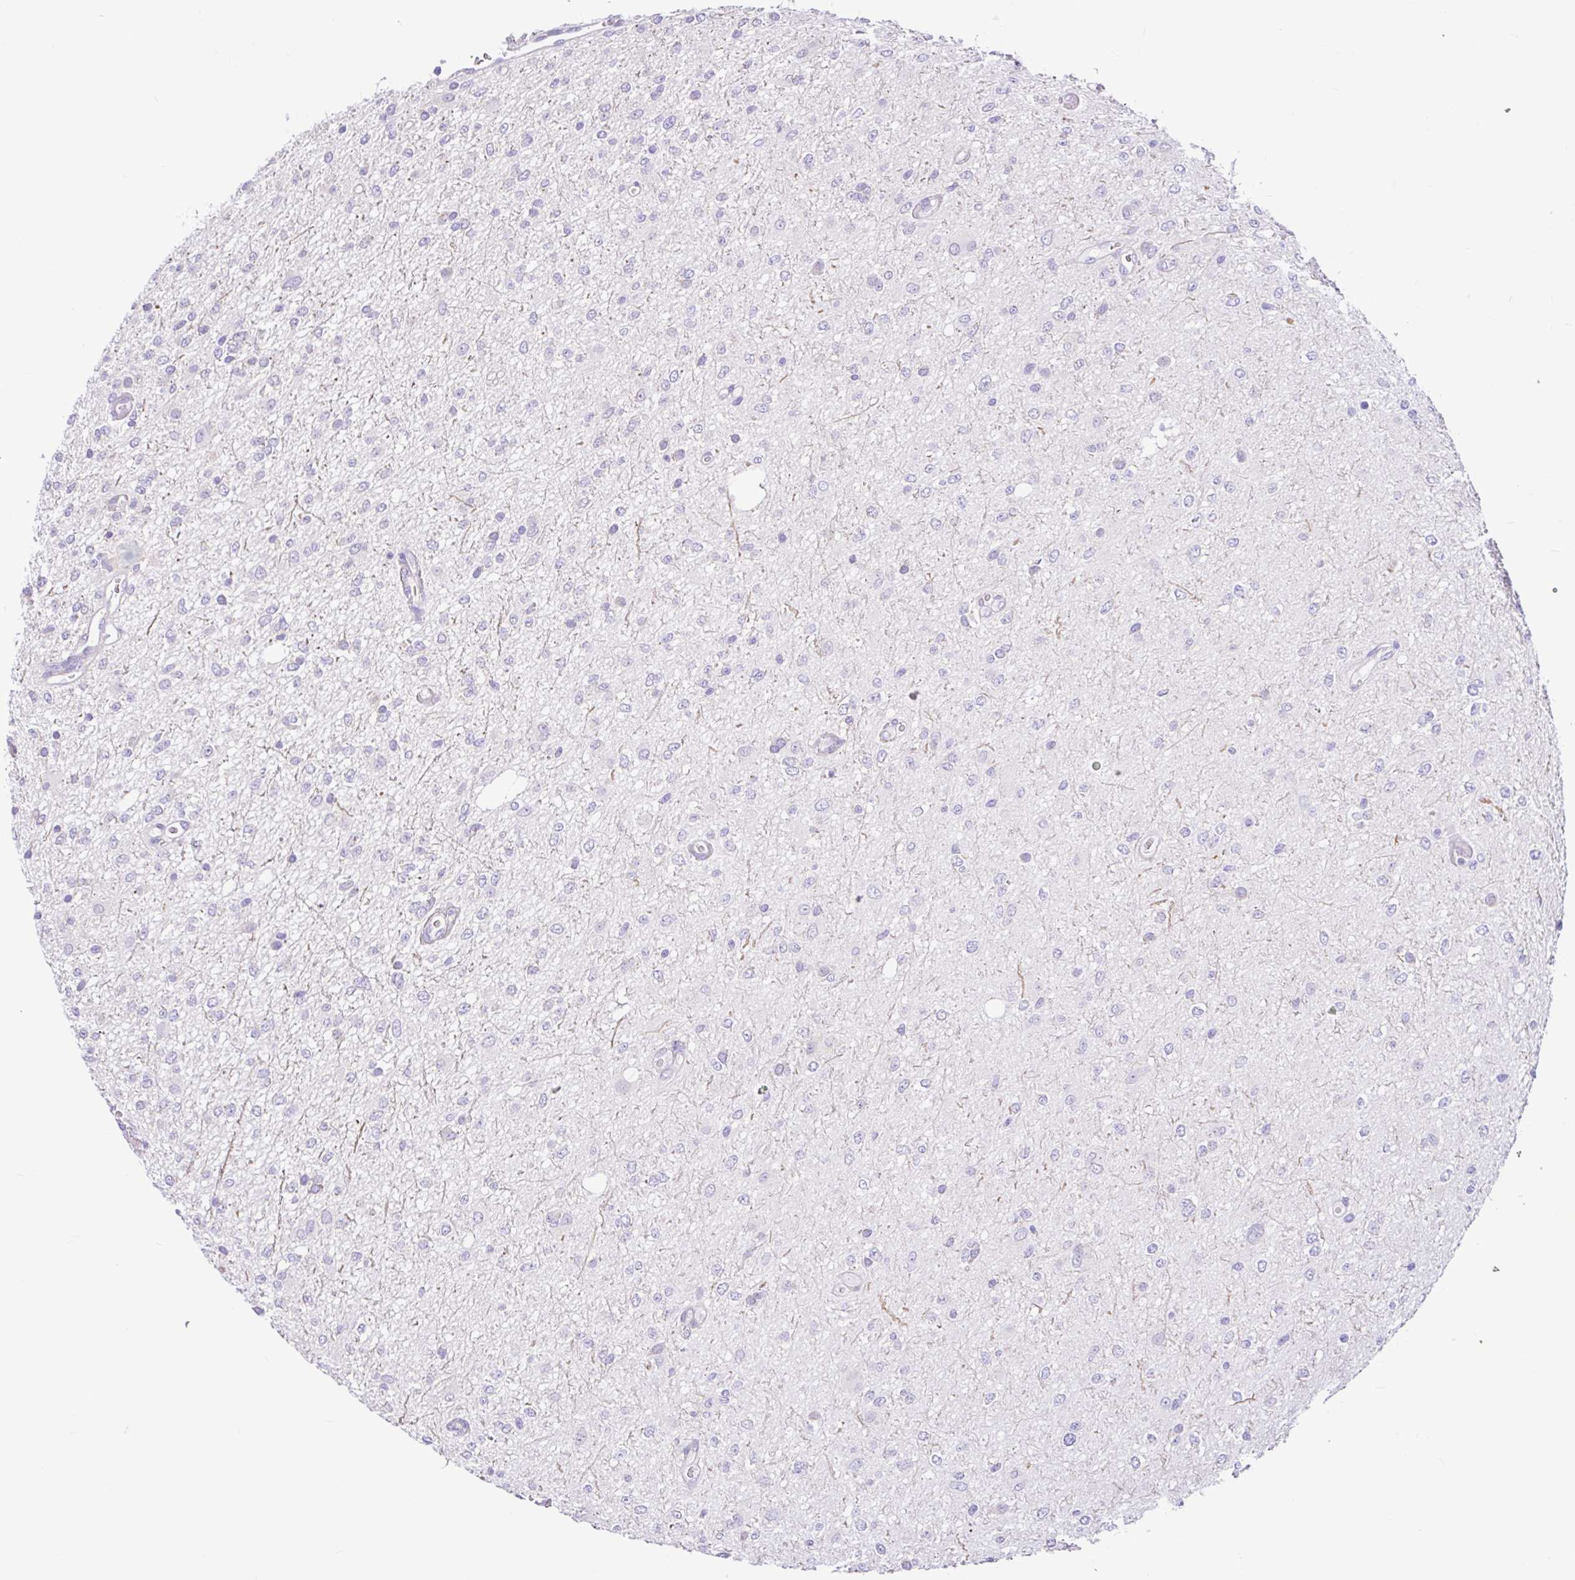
{"staining": {"intensity": "negative", "quantity": "none", "location": "none"}, "tissue": "glioma", "cell_type": "Tumor cells", "image_type": "cancer", "snomed": [{"axis": "morphology", "description": "Glioma, malignant, Low grade"}, {"axis": "topography", "description": "Cerebellum"}], "caption": "Immunohistochemistry (IHC) image of malignant glioma (low-grade) stained for a protein (brown), which reveals no staining in tumor cells.", "gene": "NDUFS2", "patient": {"sex": "female", "age": 5}}